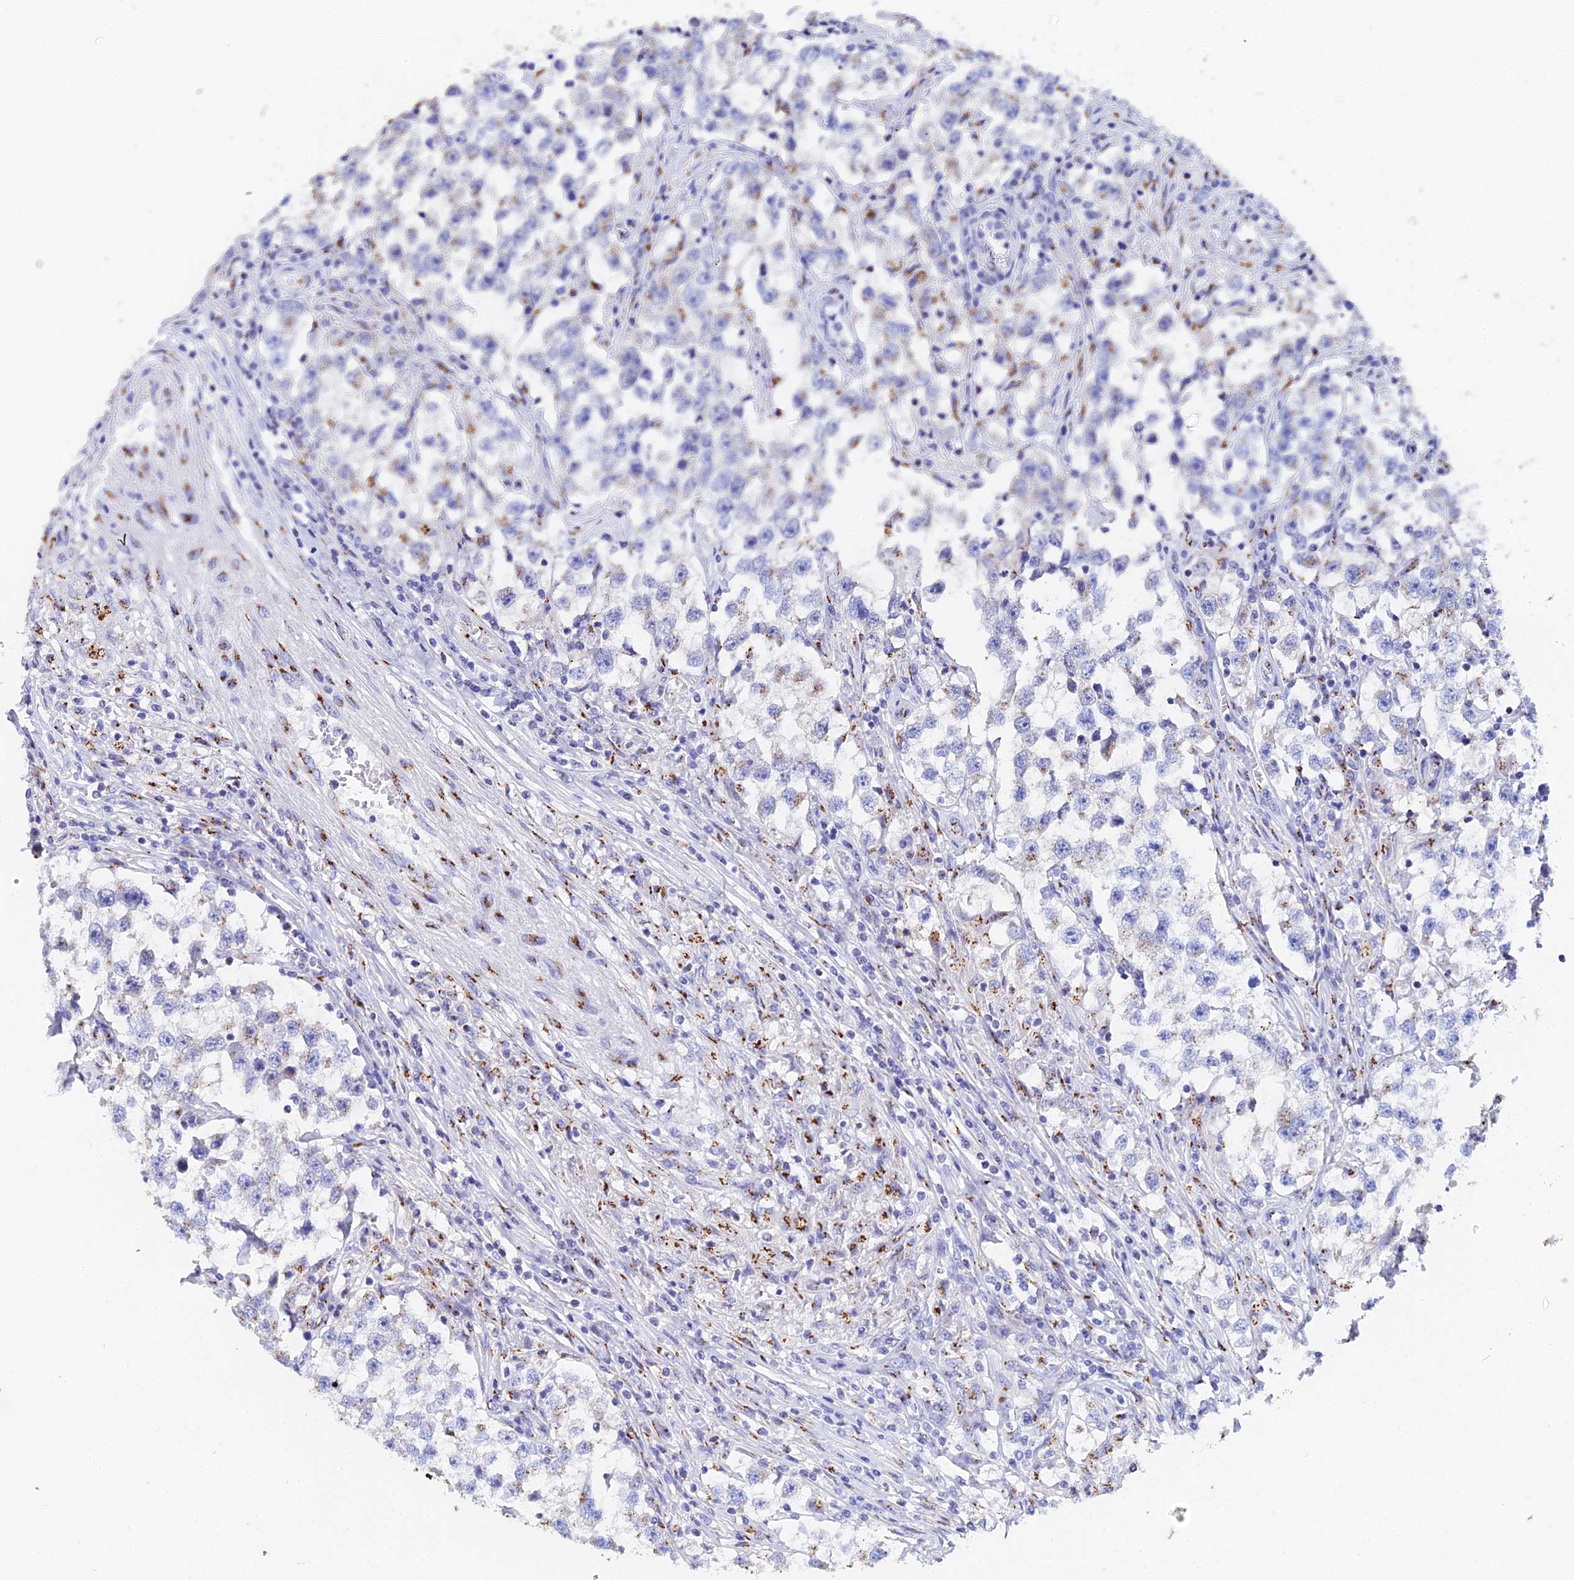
{"staining": {"intensity": "weak", "quantity": "<25%", "location": "cytoplasmic/membranous"}, "tissue": "testis cancer", "cell_type": "Tumor cells", "image_type": "cancer", "snomed": [{"axis": "morphology", "description": "Seminoma, NOS"}, {"axis": "topography", "description": "Testis"}], "caption": "The IHC image has no significant staining in tumor cells of testis seminoma tissue.", "gene": "ENSG00000268674", "patient": {"sex": "male", "age": 46}}